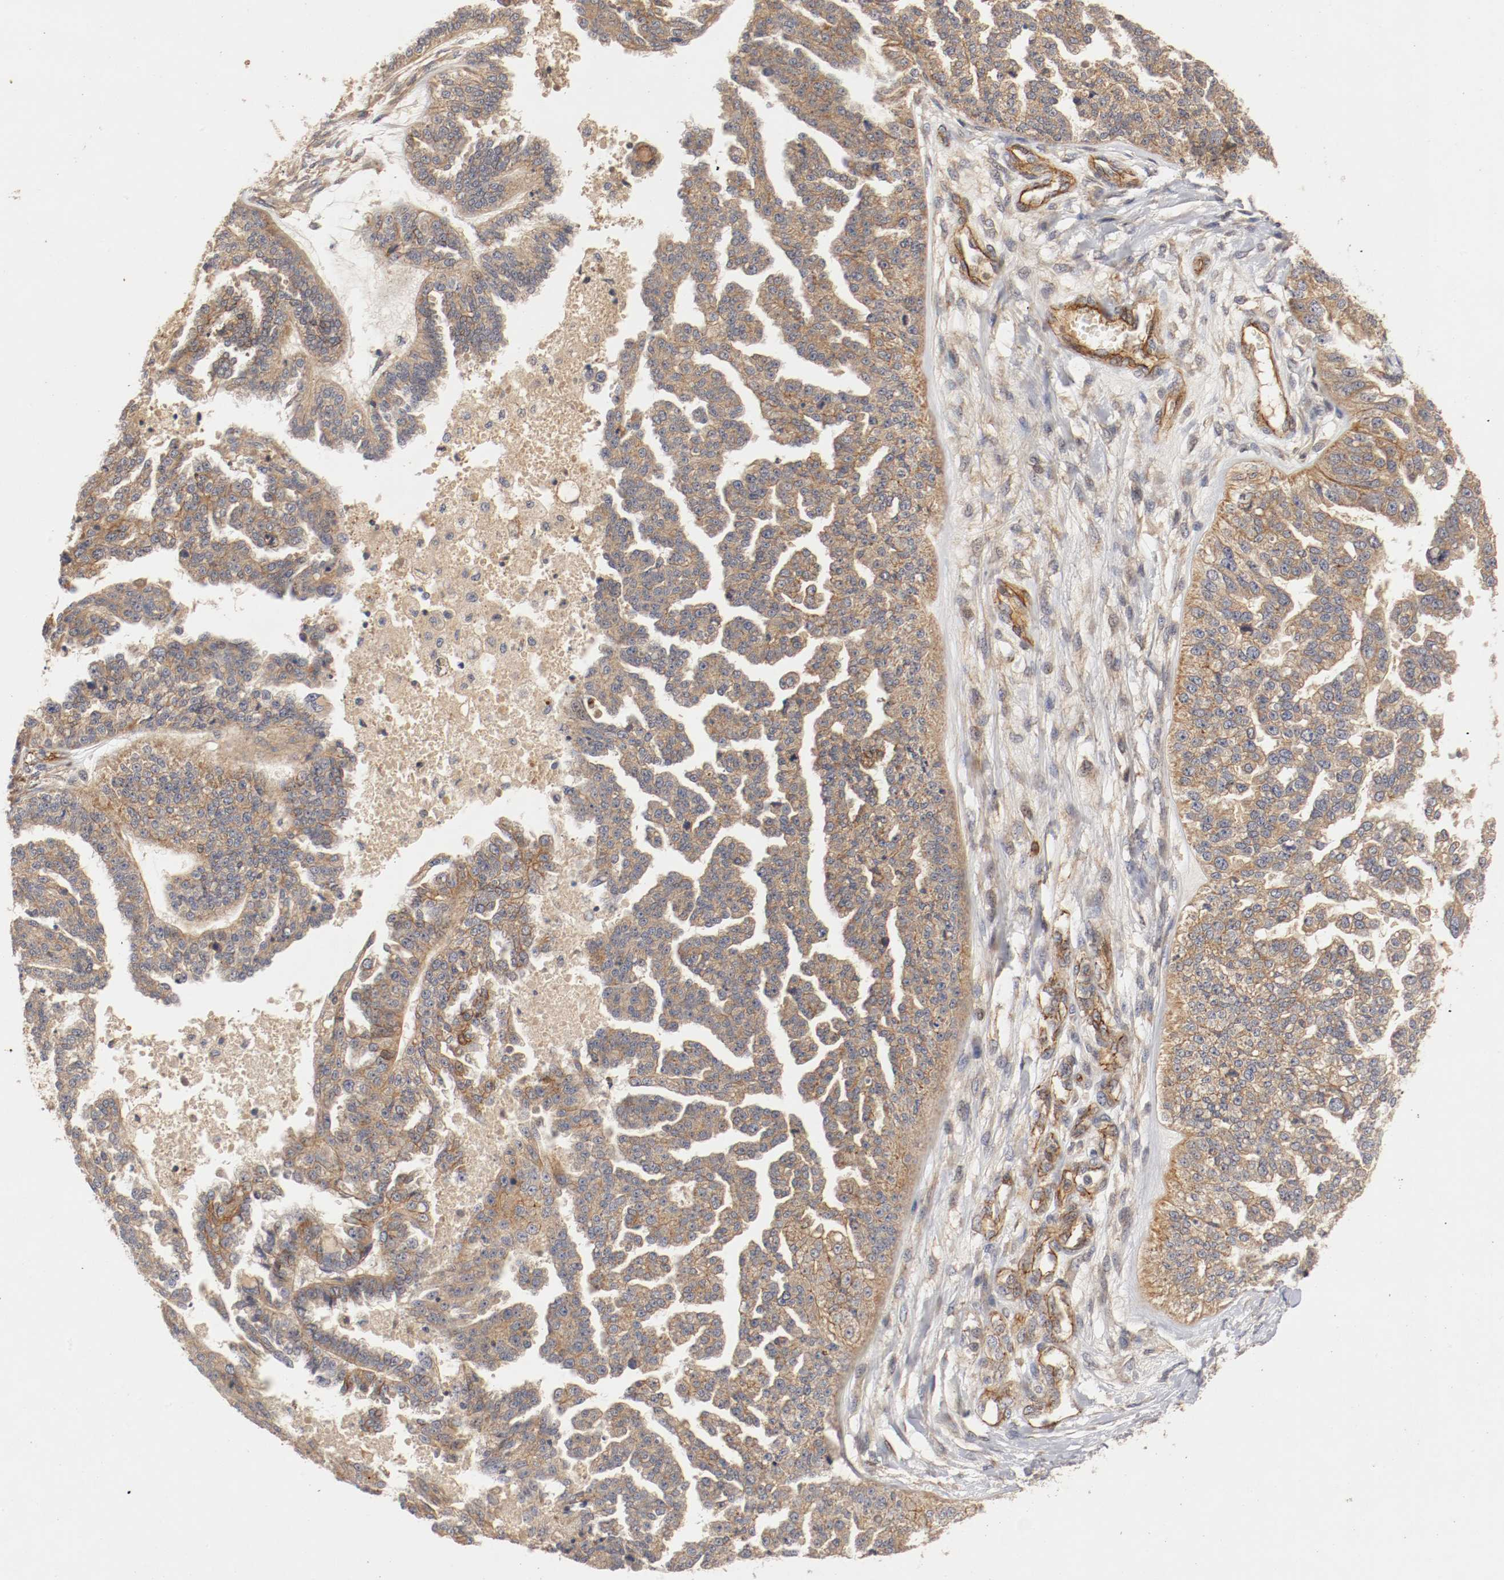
{"staining": {"intensity": "moderate", "quantity": ">75%", "location": "cytoplasmic/membranous"}, "tissue": "ovarian cancer", "cell_type": "Tumor cells", "image_type": "cancer", "snomed": [{"axis": "morphology", "description": "Cystadenocarcinoma, serous, NOS"}, {"axis": "topography", "description": "Ovary"}], "caption": "The image shows a brown stain indicating the presence of a protein in the cytoplasmic/membranous of tumor cells in serous cystadenocarcinoma (ovarian). (Brightfield microscopy of DAB IHC at high magnification).", "gene": "TYK2", "patient": {"sex": "female", "age": 58}}